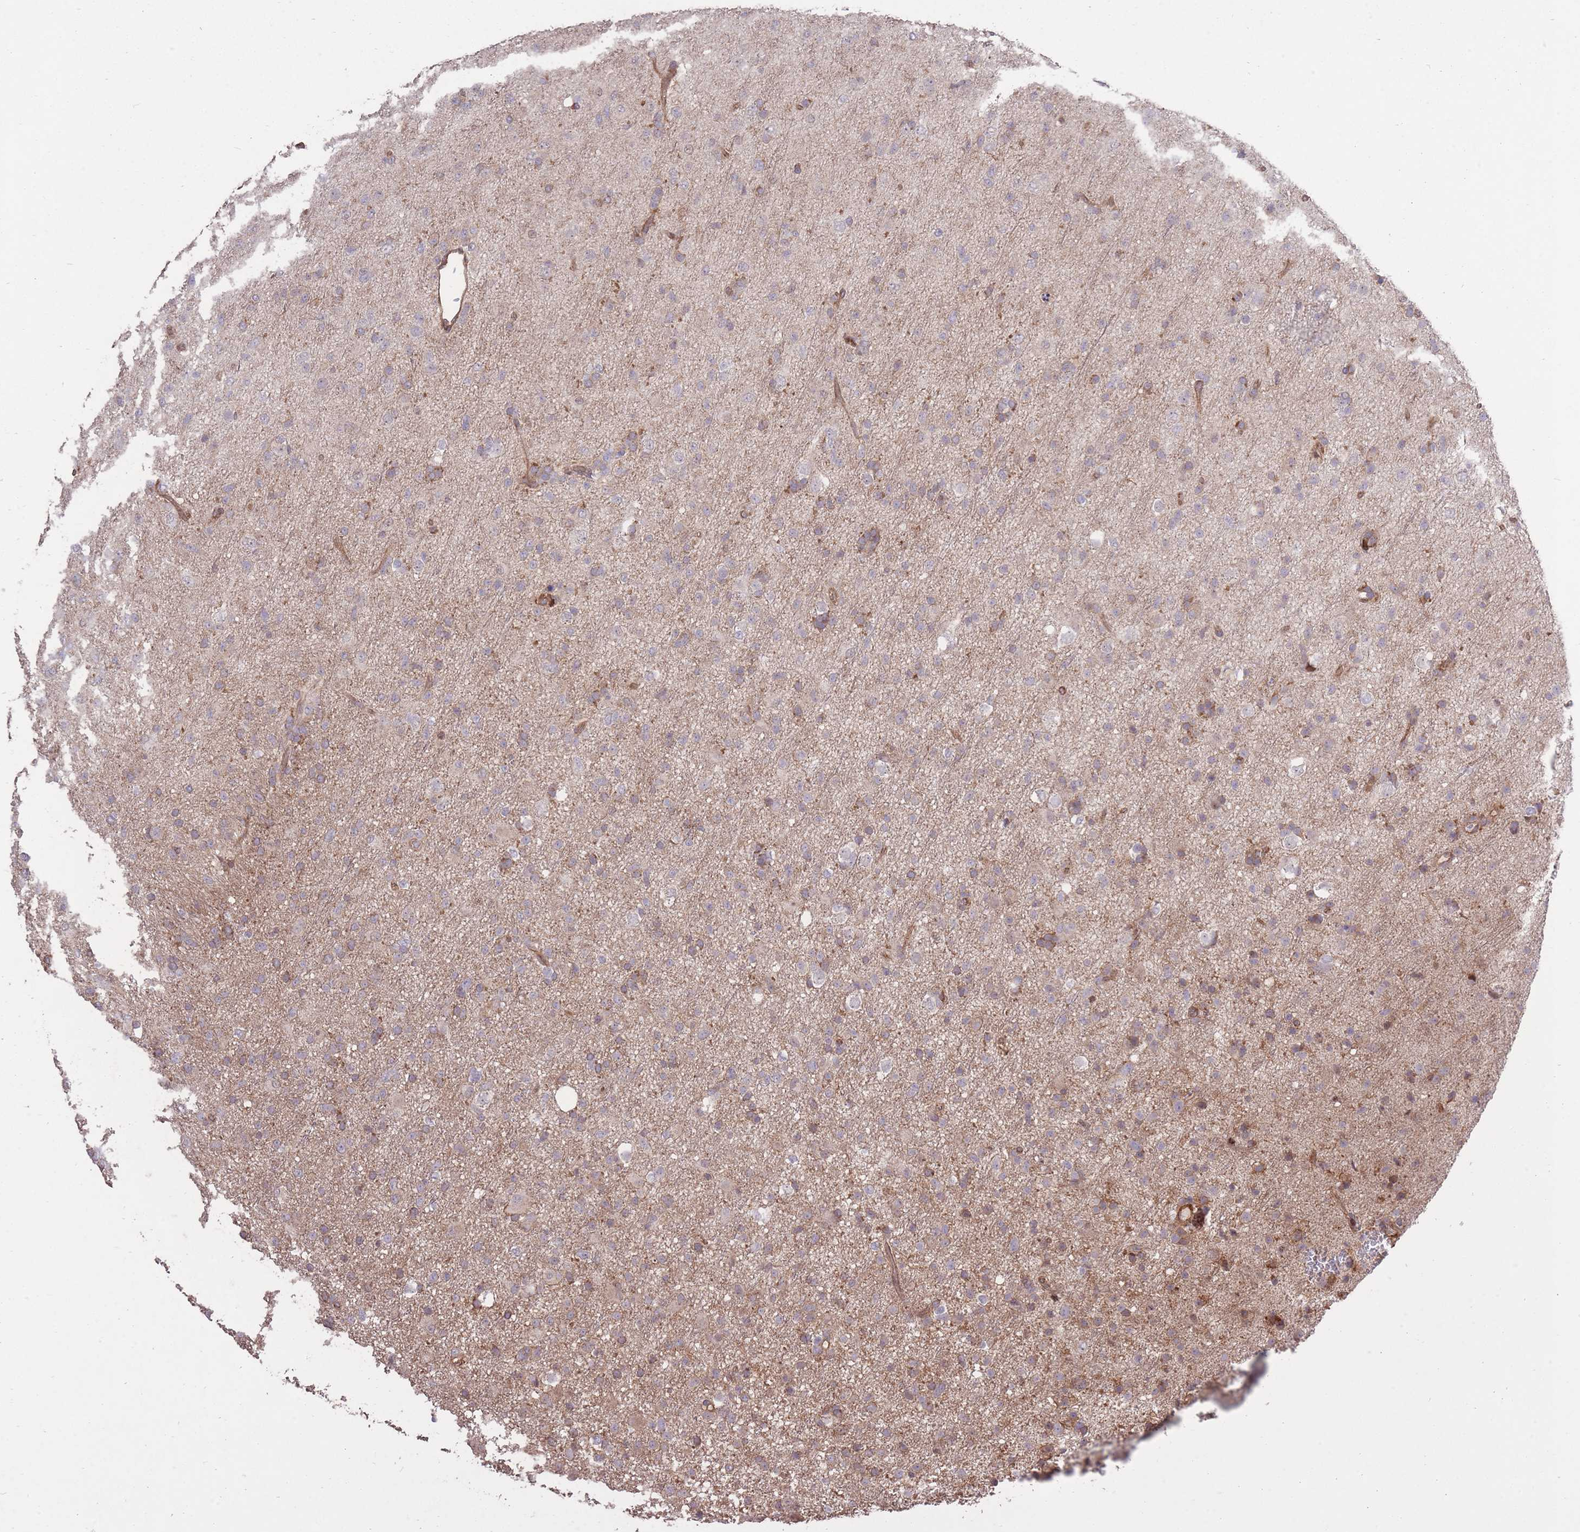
{"staining": {"intensity": "weak", "quantity": "25%-75%", "location": "cytoplasmic/membranous"}, "tissue": "glioma", "cell_type": "Tumor cells", "image_type": "cancer", "snomed": [{"axis": "morphology", "description": "Glioma, malignant, Low grade"}, {"axis": "topography", "description": "Brain"}], "caption": "An immunohistochemistry micrograph of tumor tissue is shown. Protein staining in brown highlights weak cytoplasmic/membranous positivity in malignant glioma (low-grade) within tumor cells.", "gene": "PLD1", "patient": {"sex": "male", "age": 65}}